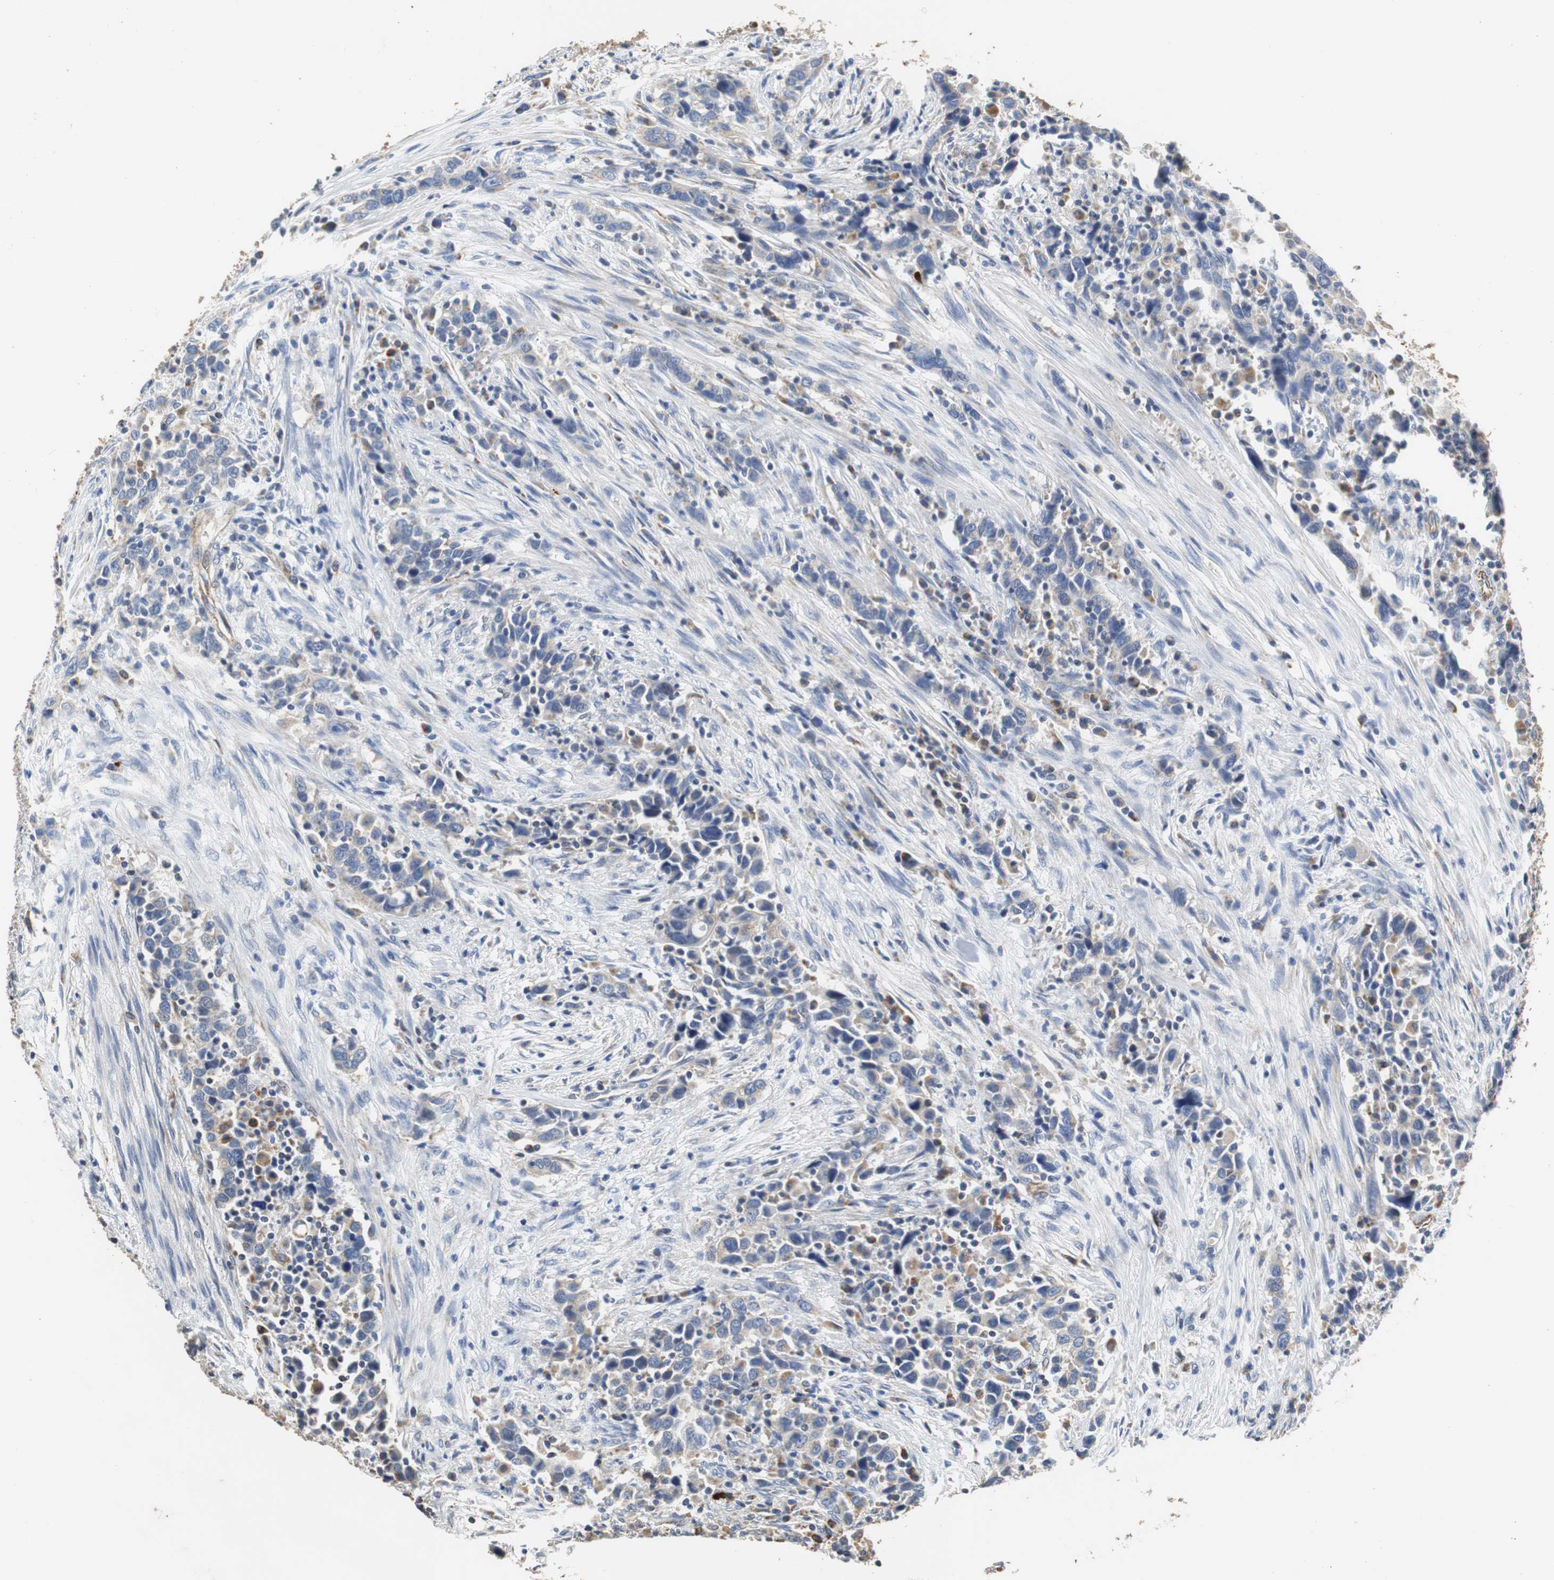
{"staining": {"intensity": "weak", "quantity": ">75%", "location": "cytoplasmic/membranous"}, "tissue": "urothelial cancer", "cell_type": "Tumor cells", "image_type": "cancer", "snomed": [{"axis": "morphology", "description": "Urothelial carcinoma, High grade"}, {"axis": "topography", "description": "Urinary bladder"}], "caption": "Protein expression analysis of human urothelial cancer reveals weak cytoplasmic/membranous expression in about >75% of tumor cells. The staining is performed using DAB (3,3'-diaminobenzidine) brown chromogen to label protein expression. The nuclei are counter-stained blue using hematoxylin.", "gene": "PCK1", "patient": {"sex": "male", "age": 61}}